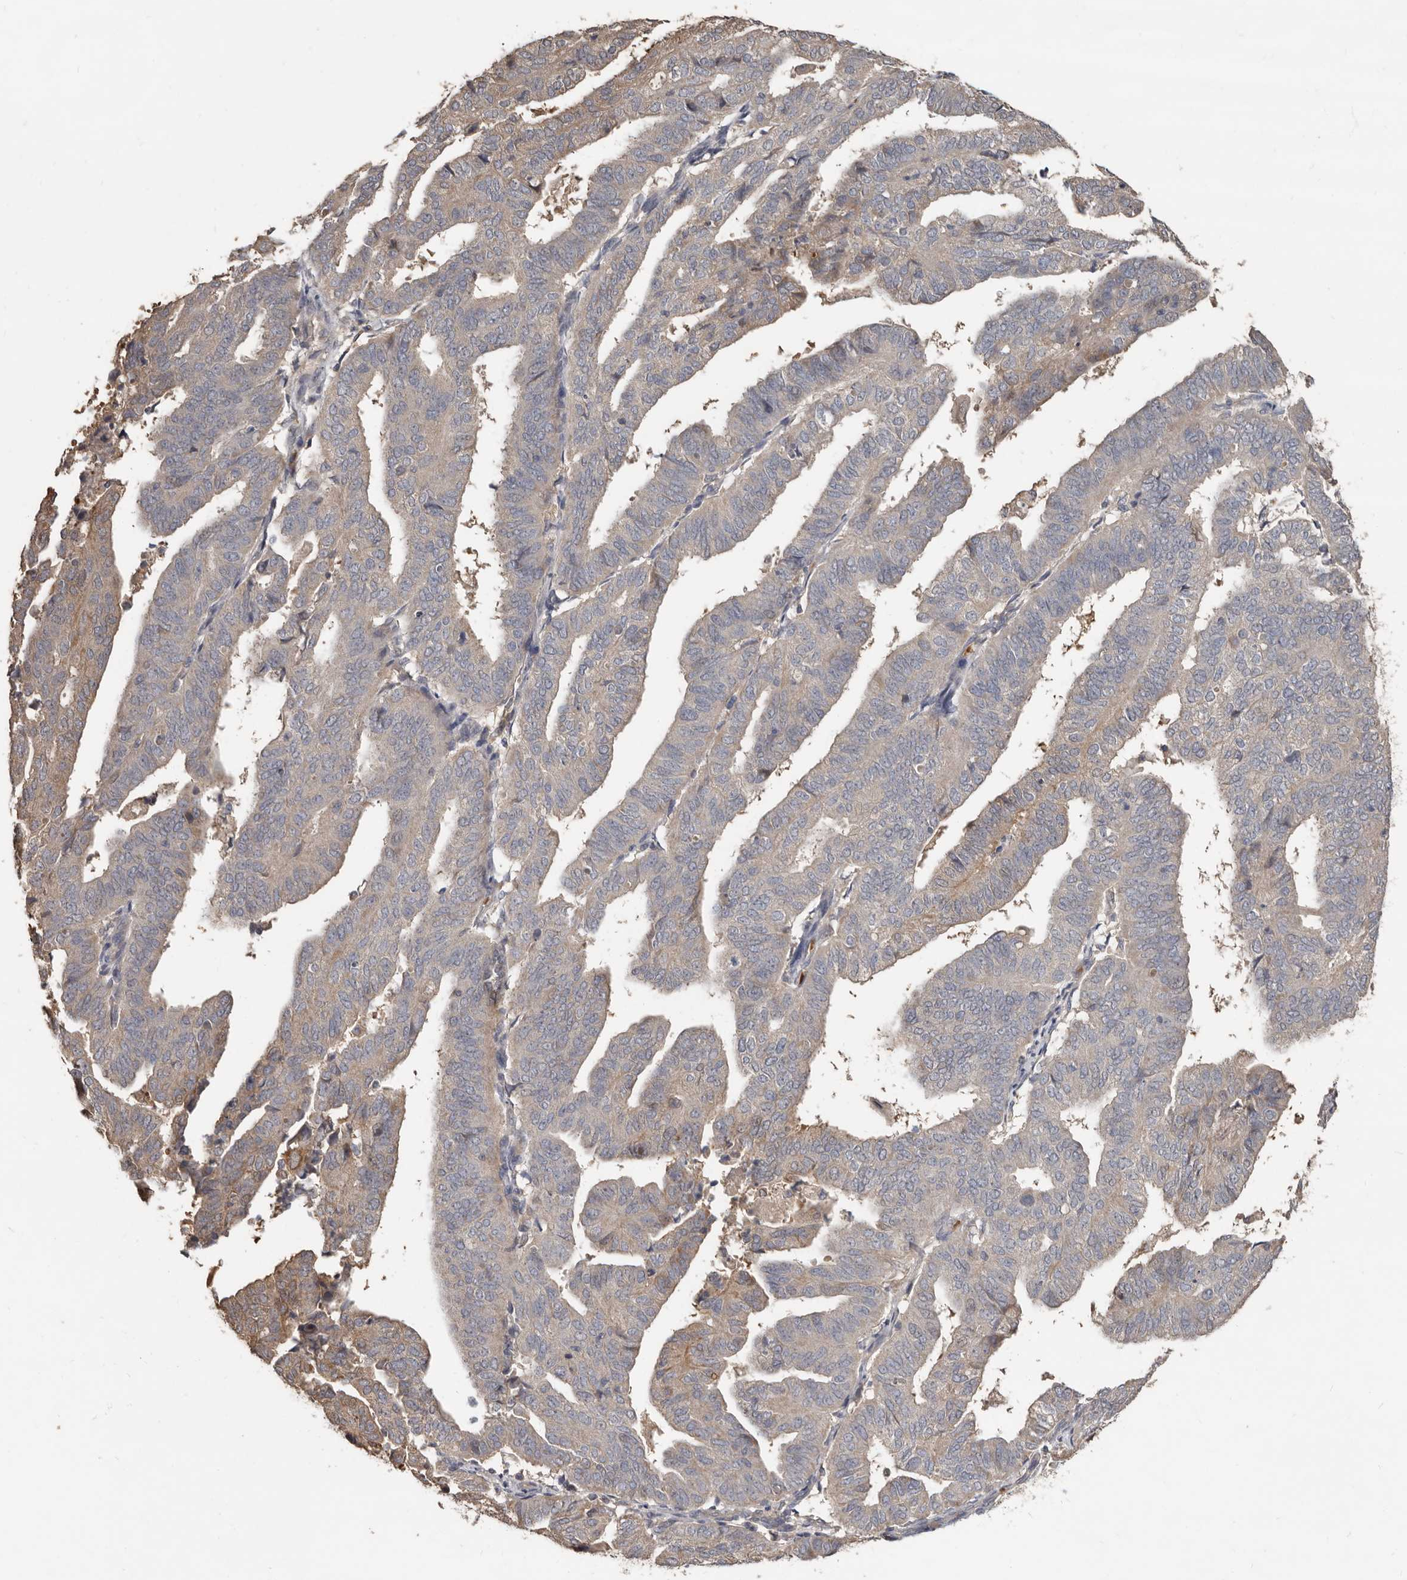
{"staining": {"intensity": "moderate", "quantity": "<25%", "location": "cytoplasmic/membranous"}, "tissue": "endometrial cancer", "cell_type": "Tumor cells", "image_type": "cancer", "snomed": [{"axis": "morphology", "description": "Adenocarcinoma, NOS"}, {"axis": "topography", "description": "Uterus"}], "caption": "Immunohistochemical staining of endometrial cancer (adenocarcinoma) exhibits moderate cytoplasmic/membranous protein expression in approximately <25% of tumor cells. (brown staining indicates protein expression, while blue staining denotes nuclei).", "gene": "KIF26B", "patient": {"sex": "female", "age": 77}}